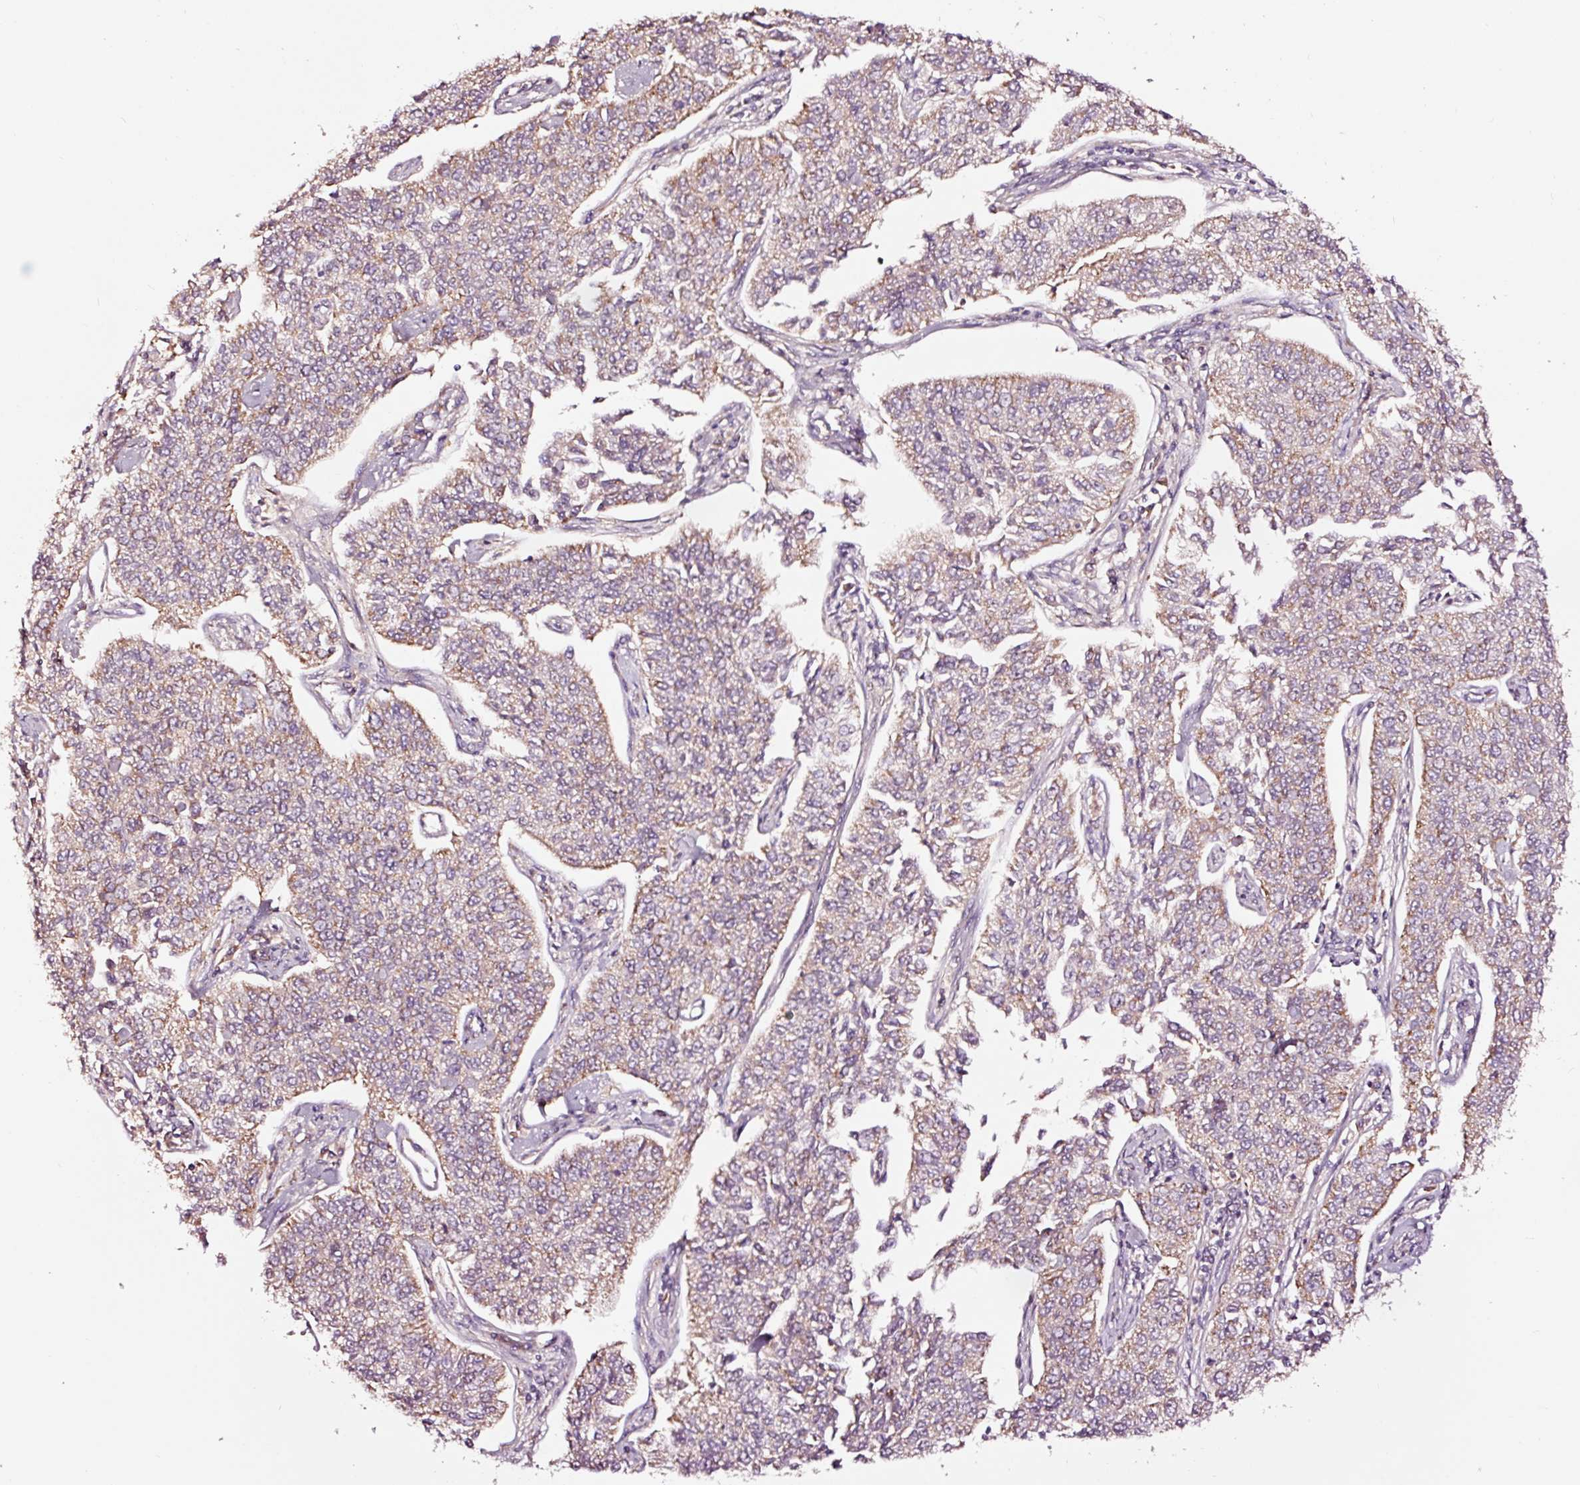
{"staining": {"intensity": "weak", "quantity": ">75%", "location": "cytoplasmic/membranous"}, "tissue": "cervical cancer", "cell_type": "Tumor cells", "image_type": "cancer", "snomed": [{"axis": "morphology", "description": "Squamous cell carcinoma, NOS"}, {"axis": "topography", "description": "Cervix"}], "caption": "This is a photomicrograph of immunohistochemistry (IHC) staining of cervical cancer, which shows weak positivity in the cytoplasmic/membranous of tumor cells.", "gene": "TPM1", "patient": {"sex": "female", "age": 35}}